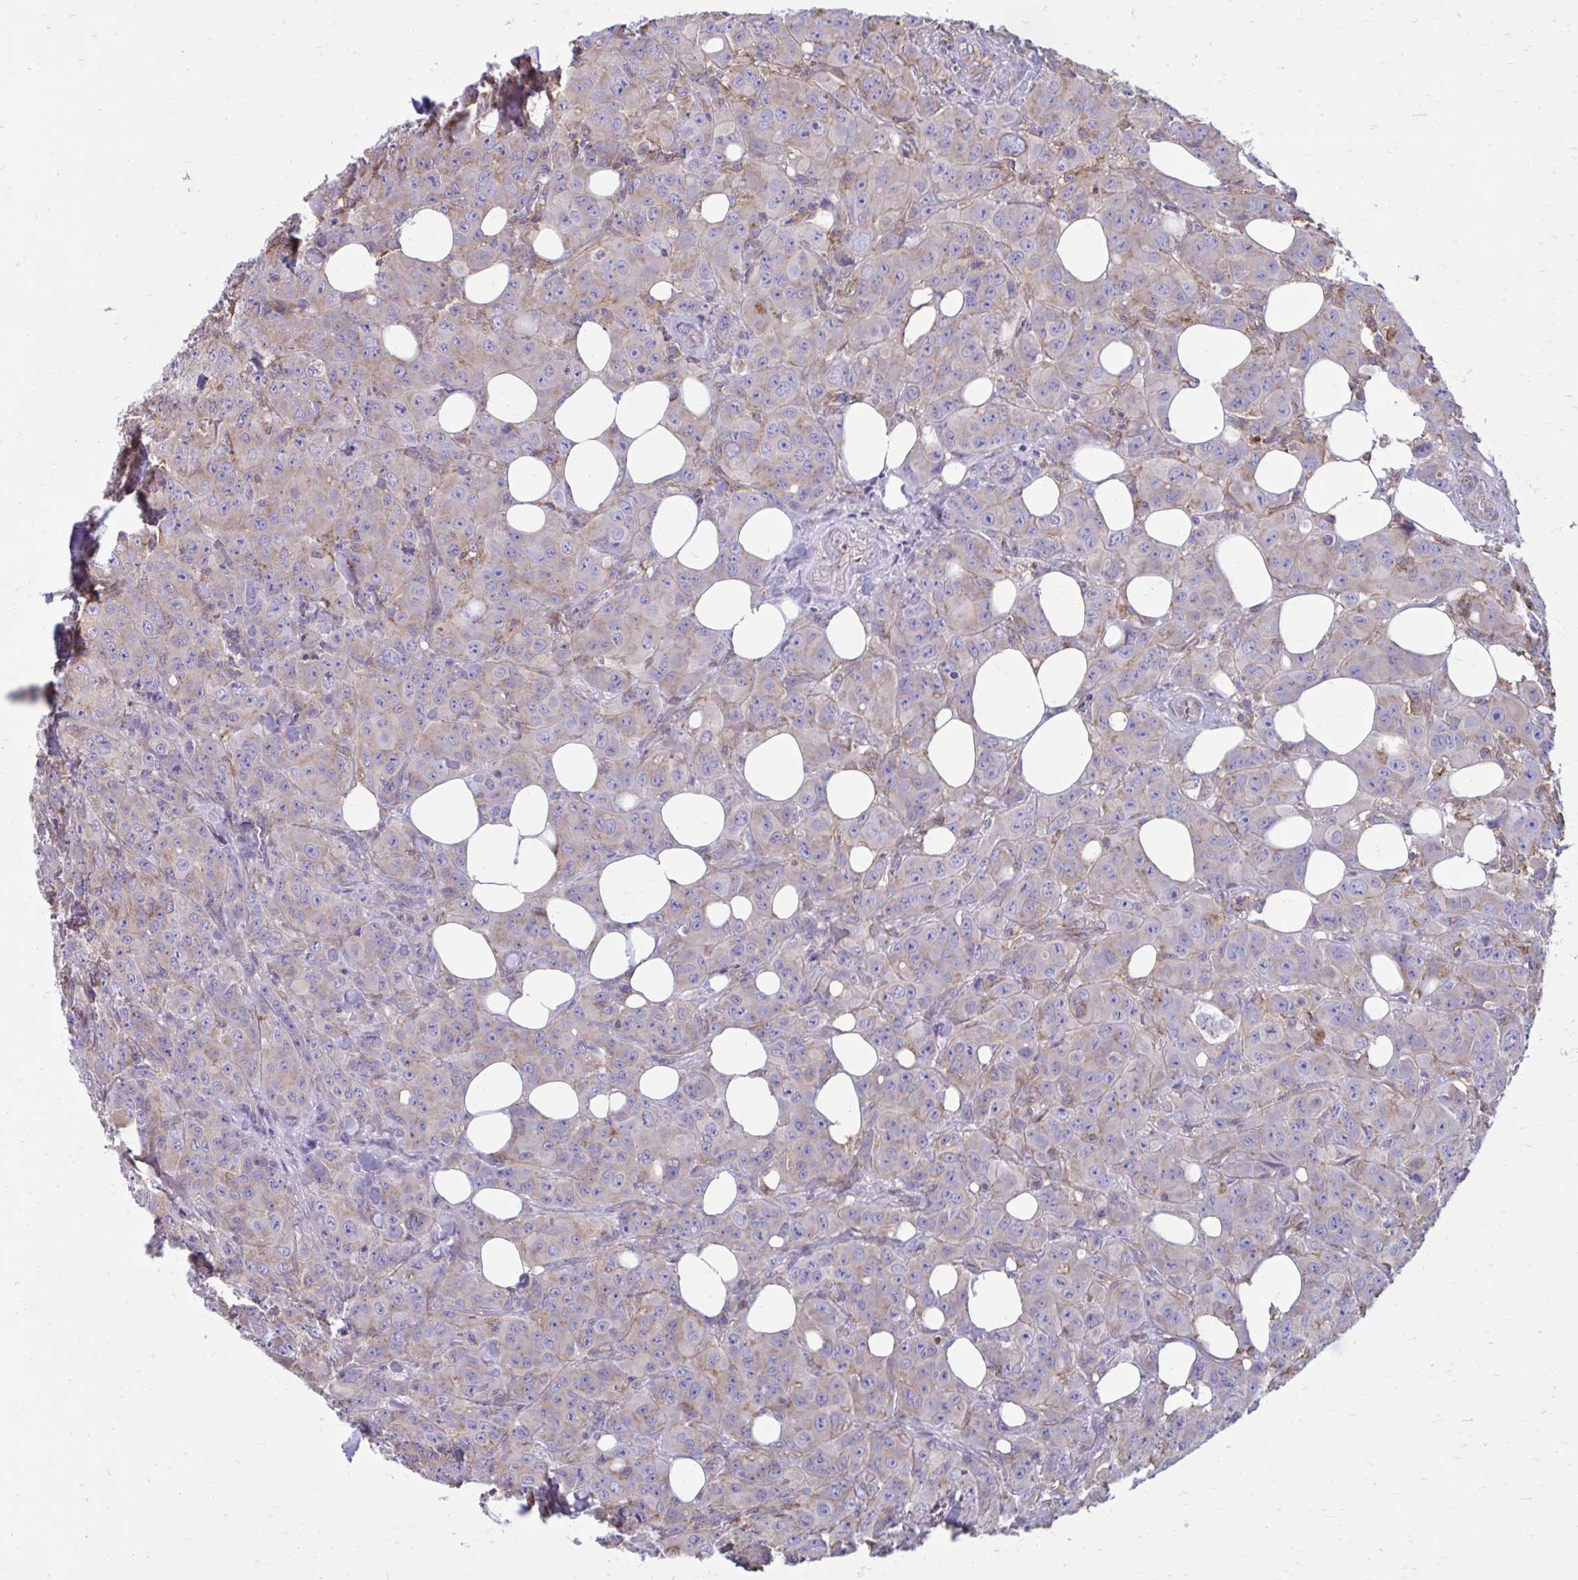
{"staining": {"intensity": "weak", "quantity": "<25%", "location": "cytoplasmic/membranous"}, "tissue": "breast cancer", "cell_type": "Tumor cells", "image_type": "cancer", "snomed": [{"axis": "morphology", "description": "Normal tissue, NOS"}, {"axis": "morphology", "description": "Duct carcinoma"}, {"axis": "topography", "description": "Breast"}], "caption": "Micrograph shows no significant protein positivity in tumor cells of intraductal carcinoma (breast). (DAB (3,3'-diaminobenzidine) immunohistochemistry with hematoxylin counter stain).", "gene": "CLTA", "patient": {"sex": "female", "age": 43}}